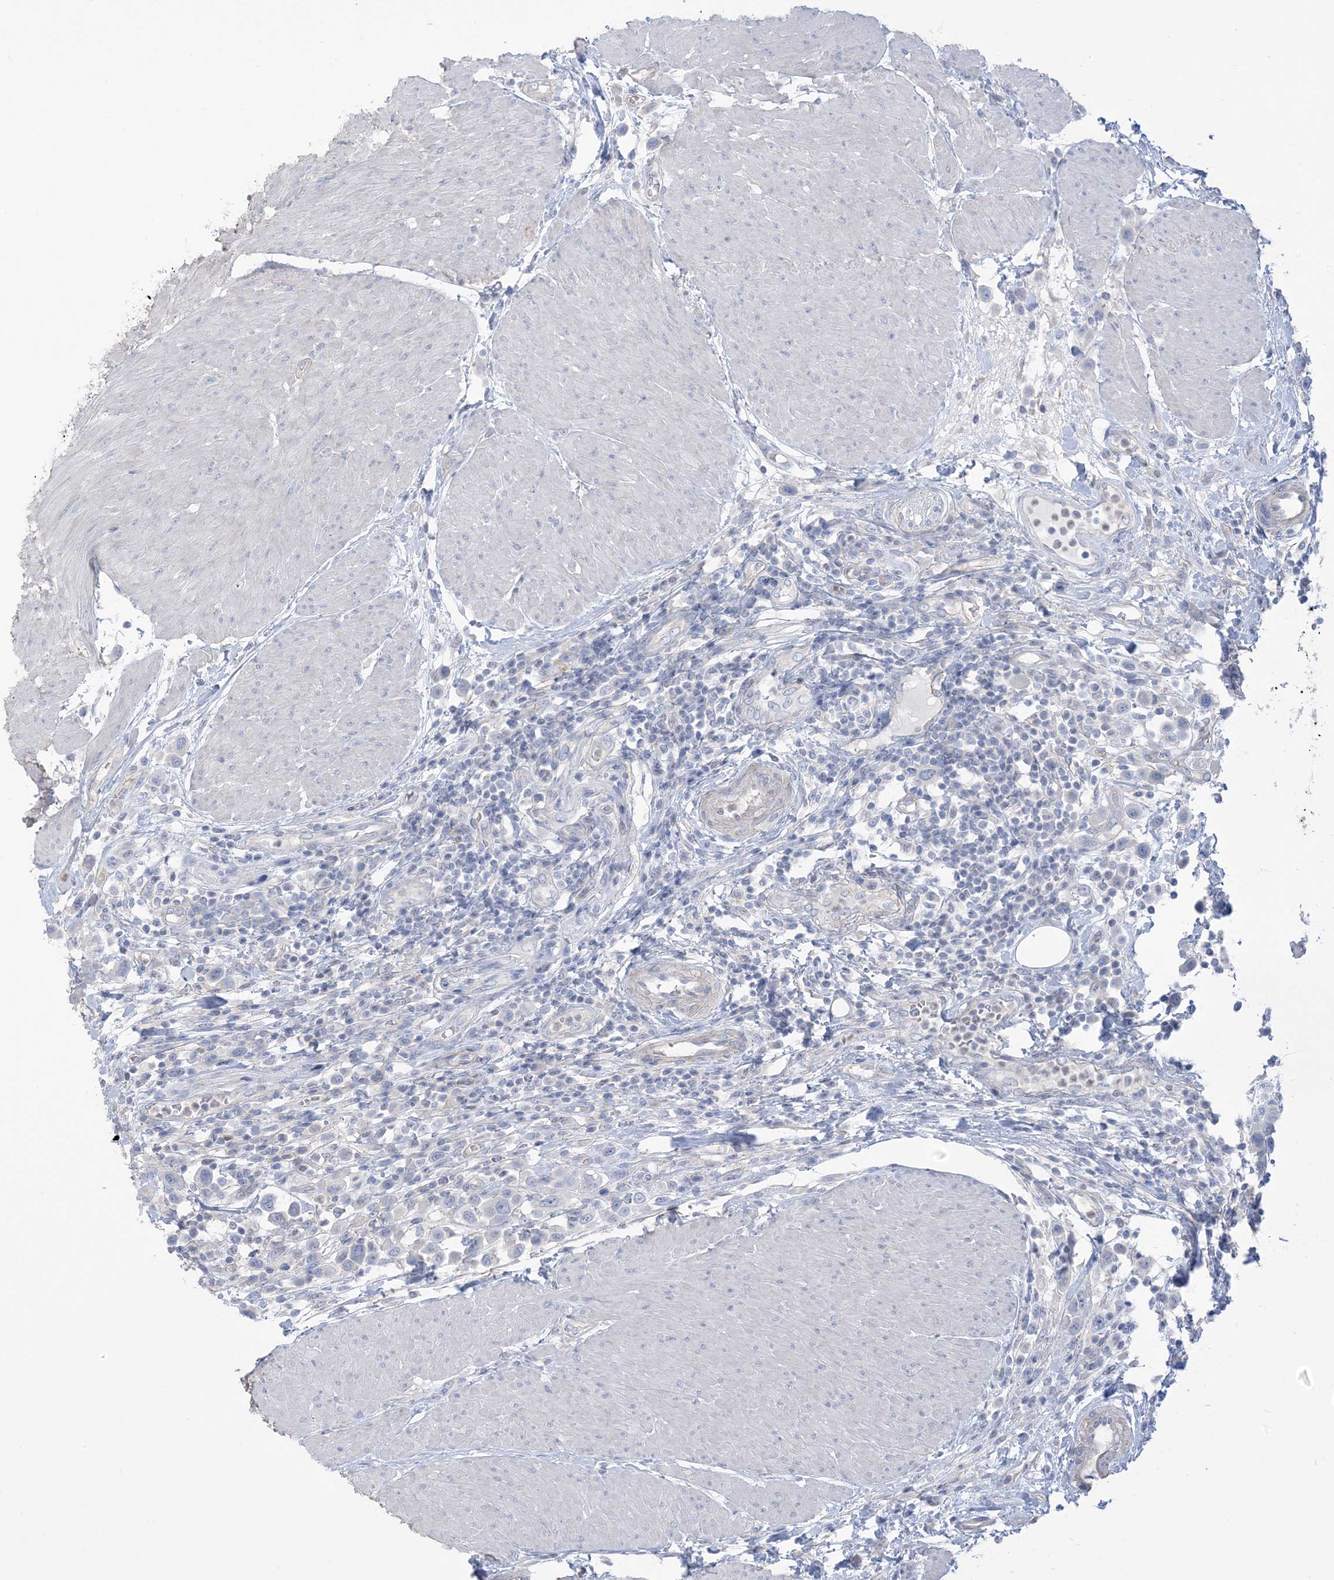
{"staining": {"intensity": "negative", "quantity": "none", "location": "none"}, "tissue": "urothelial cancer", "cell_type": "Tumor cells", "image_type": "cancer", "snomed": [{"axis": "morphology", "description": "Urothelial carcinoma, High grade"}, {"axis": "topography", "description": "Urinary bladder"}], "caption": "Tumor cells are negative for protein expression in human urothelial carcinoma (high-grade).", "gene": "MTHFD2L", "patient": {"sex": "male", "age": 50}}